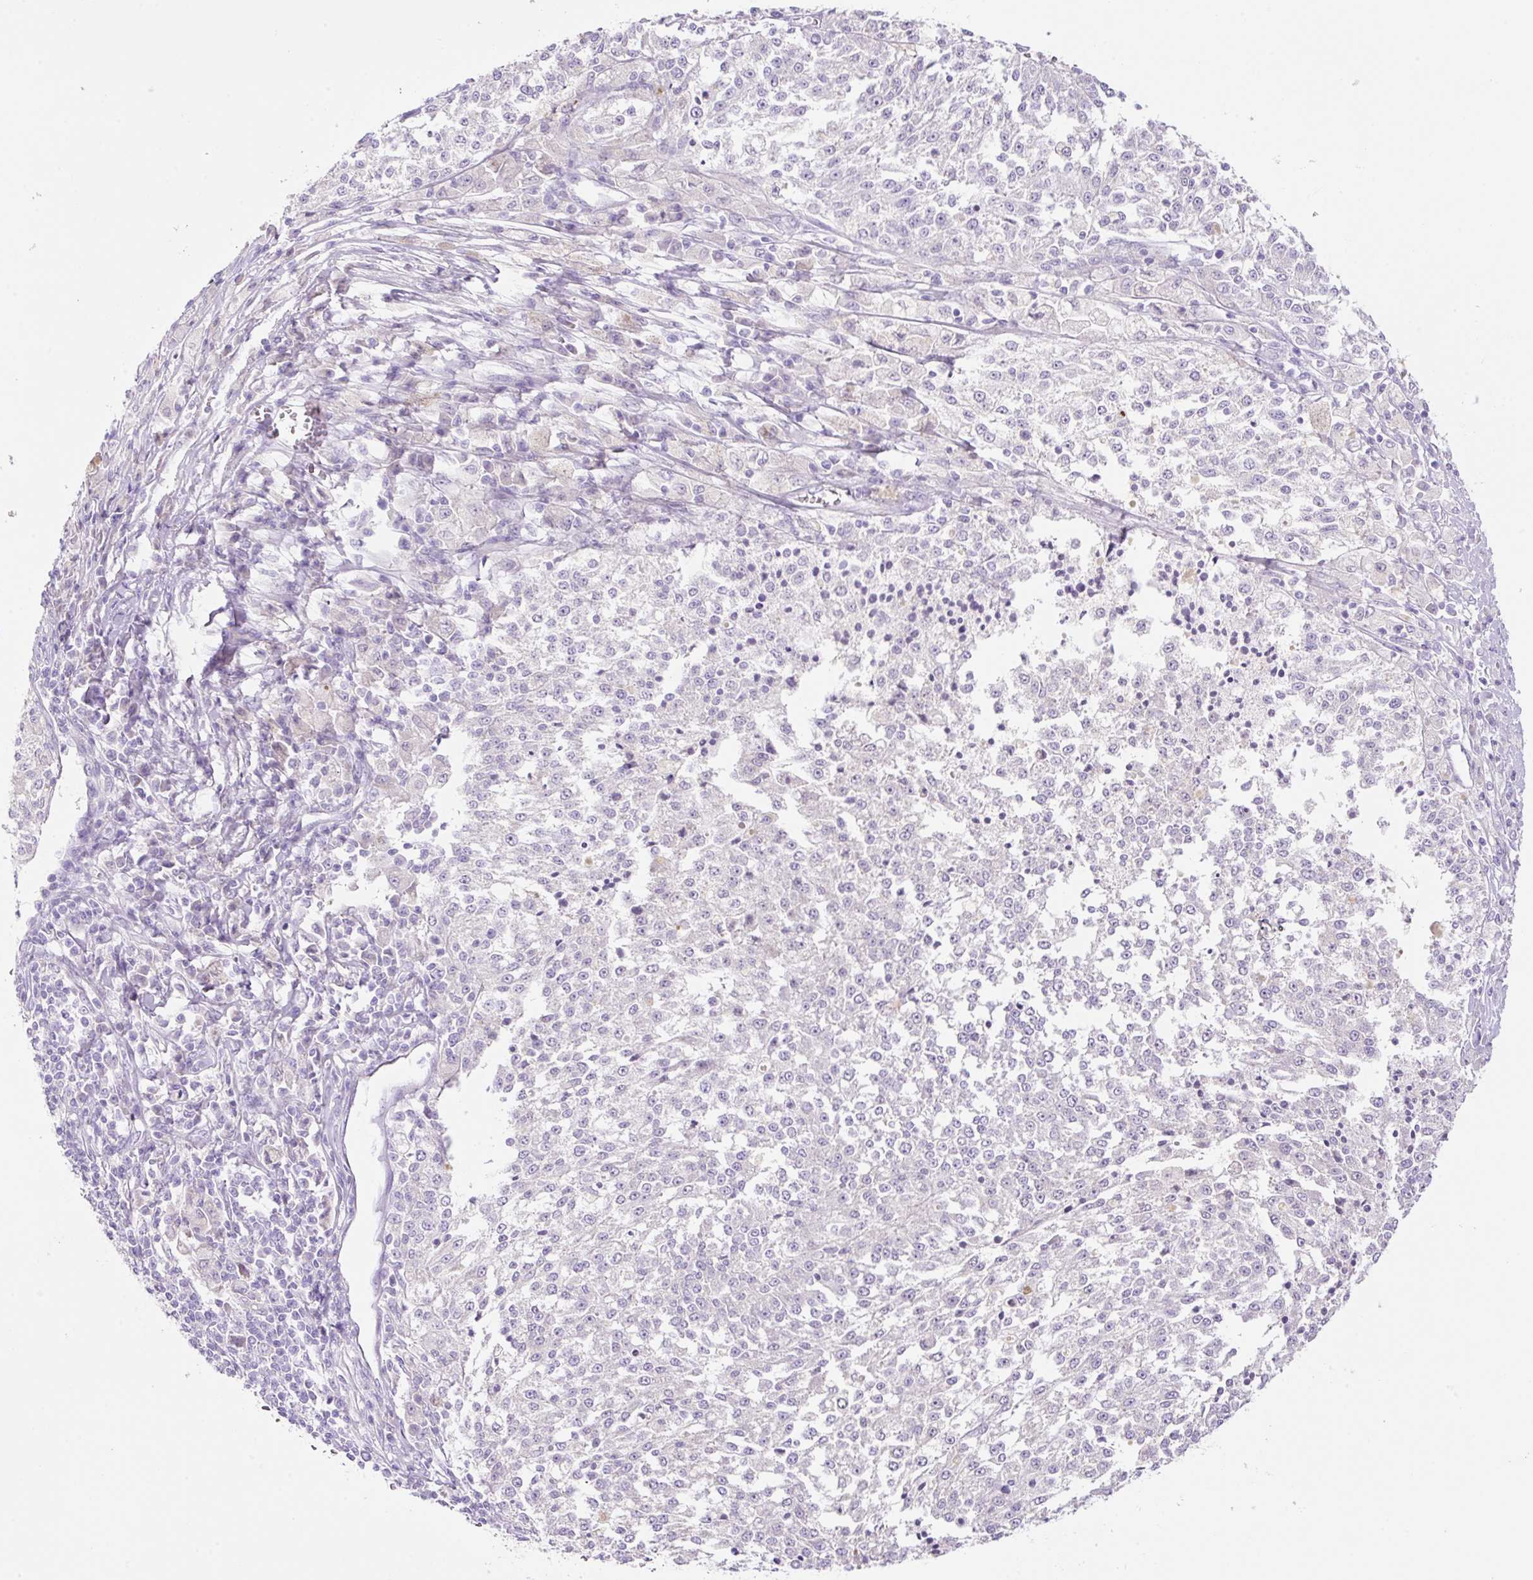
{"staining": {"intensity": "negative", "quantity": "none", "location": "none"}, "tissue": "melanoma", "cell_type": "Tumor cells", "image_type": "cancer", "snomed": [{"axis": "morphology", "description": "Malignant melanoma, NOS"}, {"axis": "topography", "description": "Skin"}], "caption": "The immunohistochemistry (IHC) photomicrograph has no significant expression in tumor cells of malignant melanoma tissue.", "gene": "NDST3", "patient": {"sex": "female", "age": 64}}